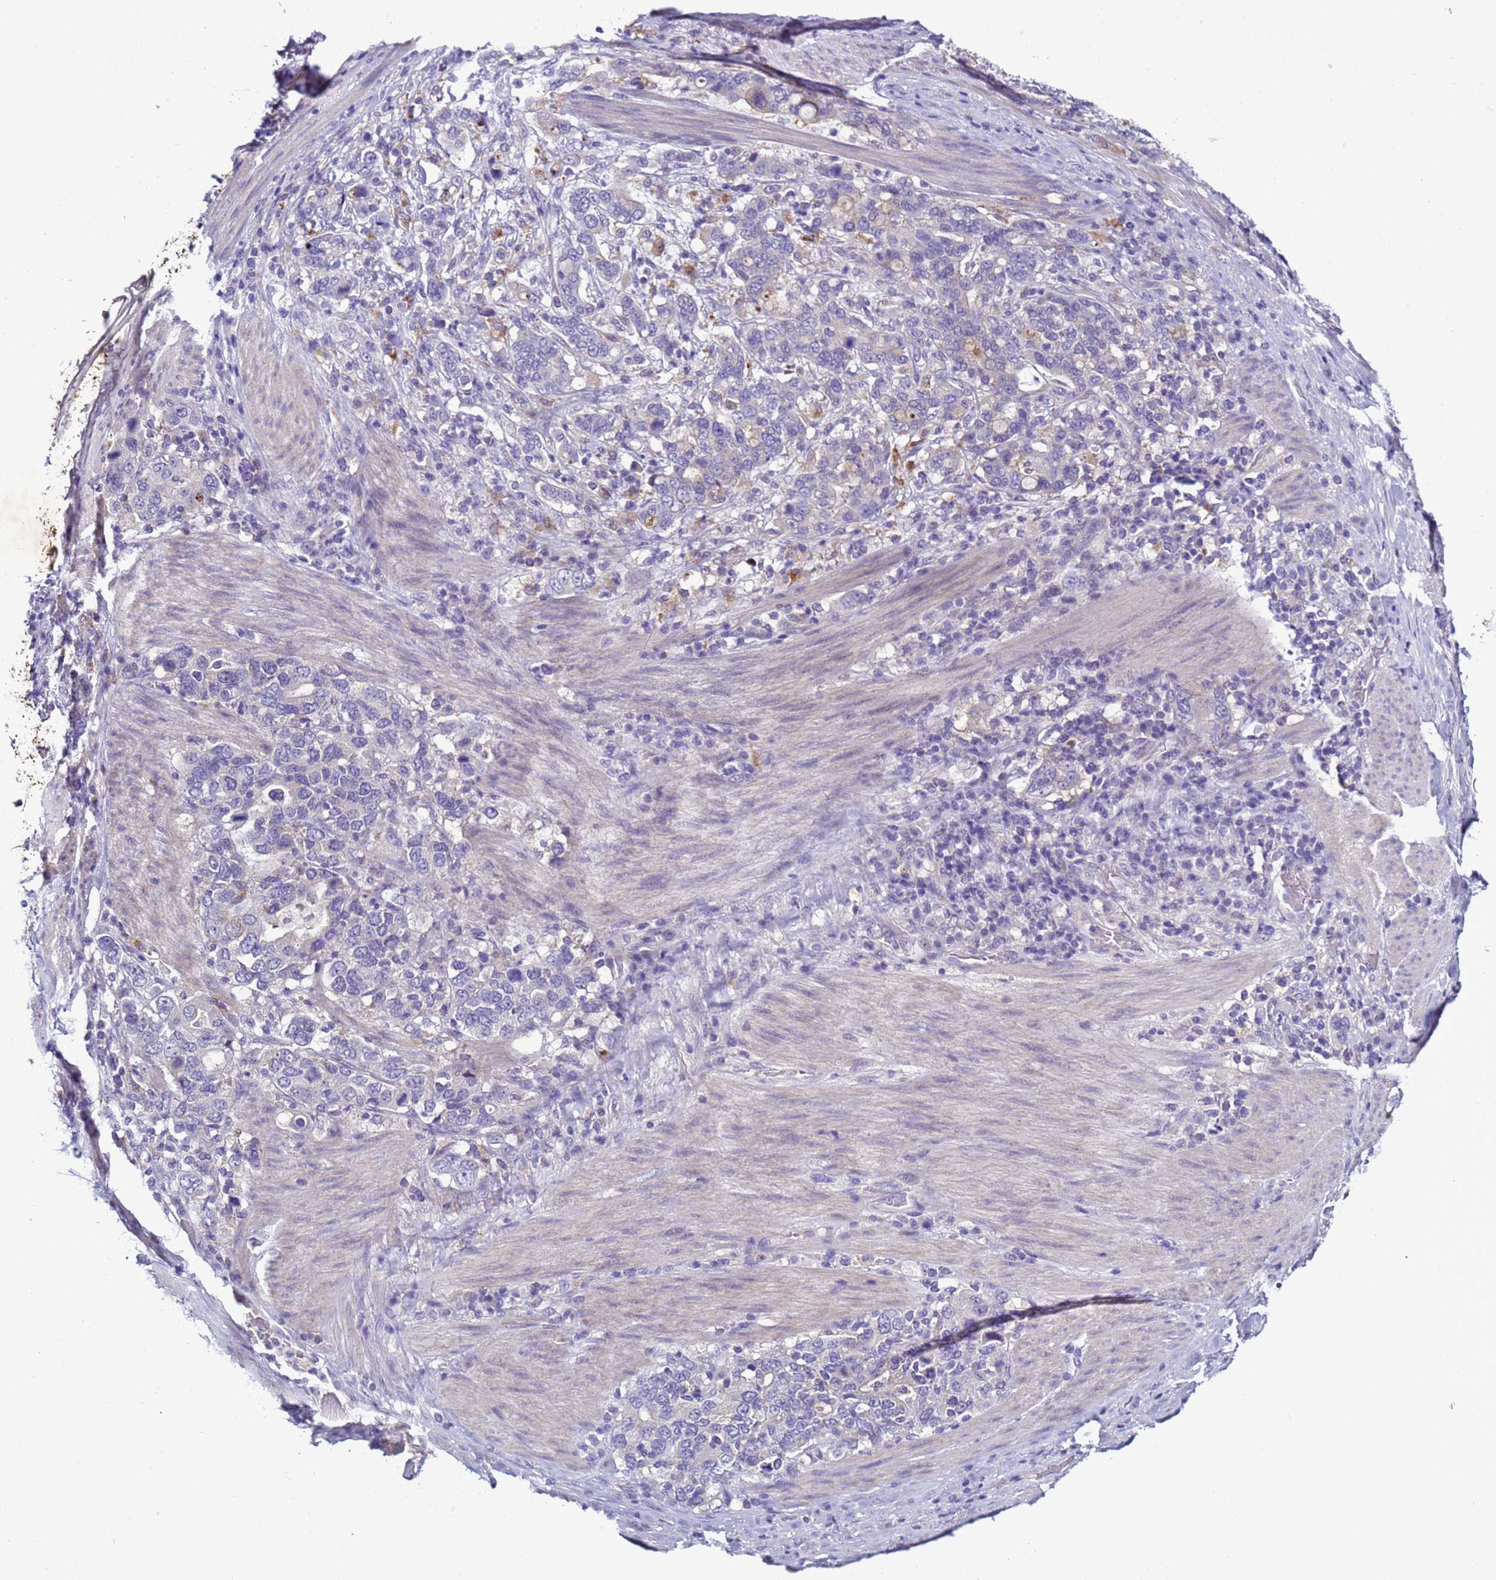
{"staining": {"intensity": "negative", "quantity": "none", "location": "none"}, "tissue": "stomach cancer", "cell_type": "Tumor cells", "image_type": "cancer", "snomed": [{"axis": "morphology", "description": "Adenocarcinoma, NOS"}, {"axis": "topography", "description": "Stomach, upper"}, {"axis": "topography", "description": "Stomach"}], "caption": "Stomach adenocarcinoma stained for a protein using IHC displays no expression tumor cells.", "gene": "NAT2", "patient": {"sex": "male", "age": 62}}